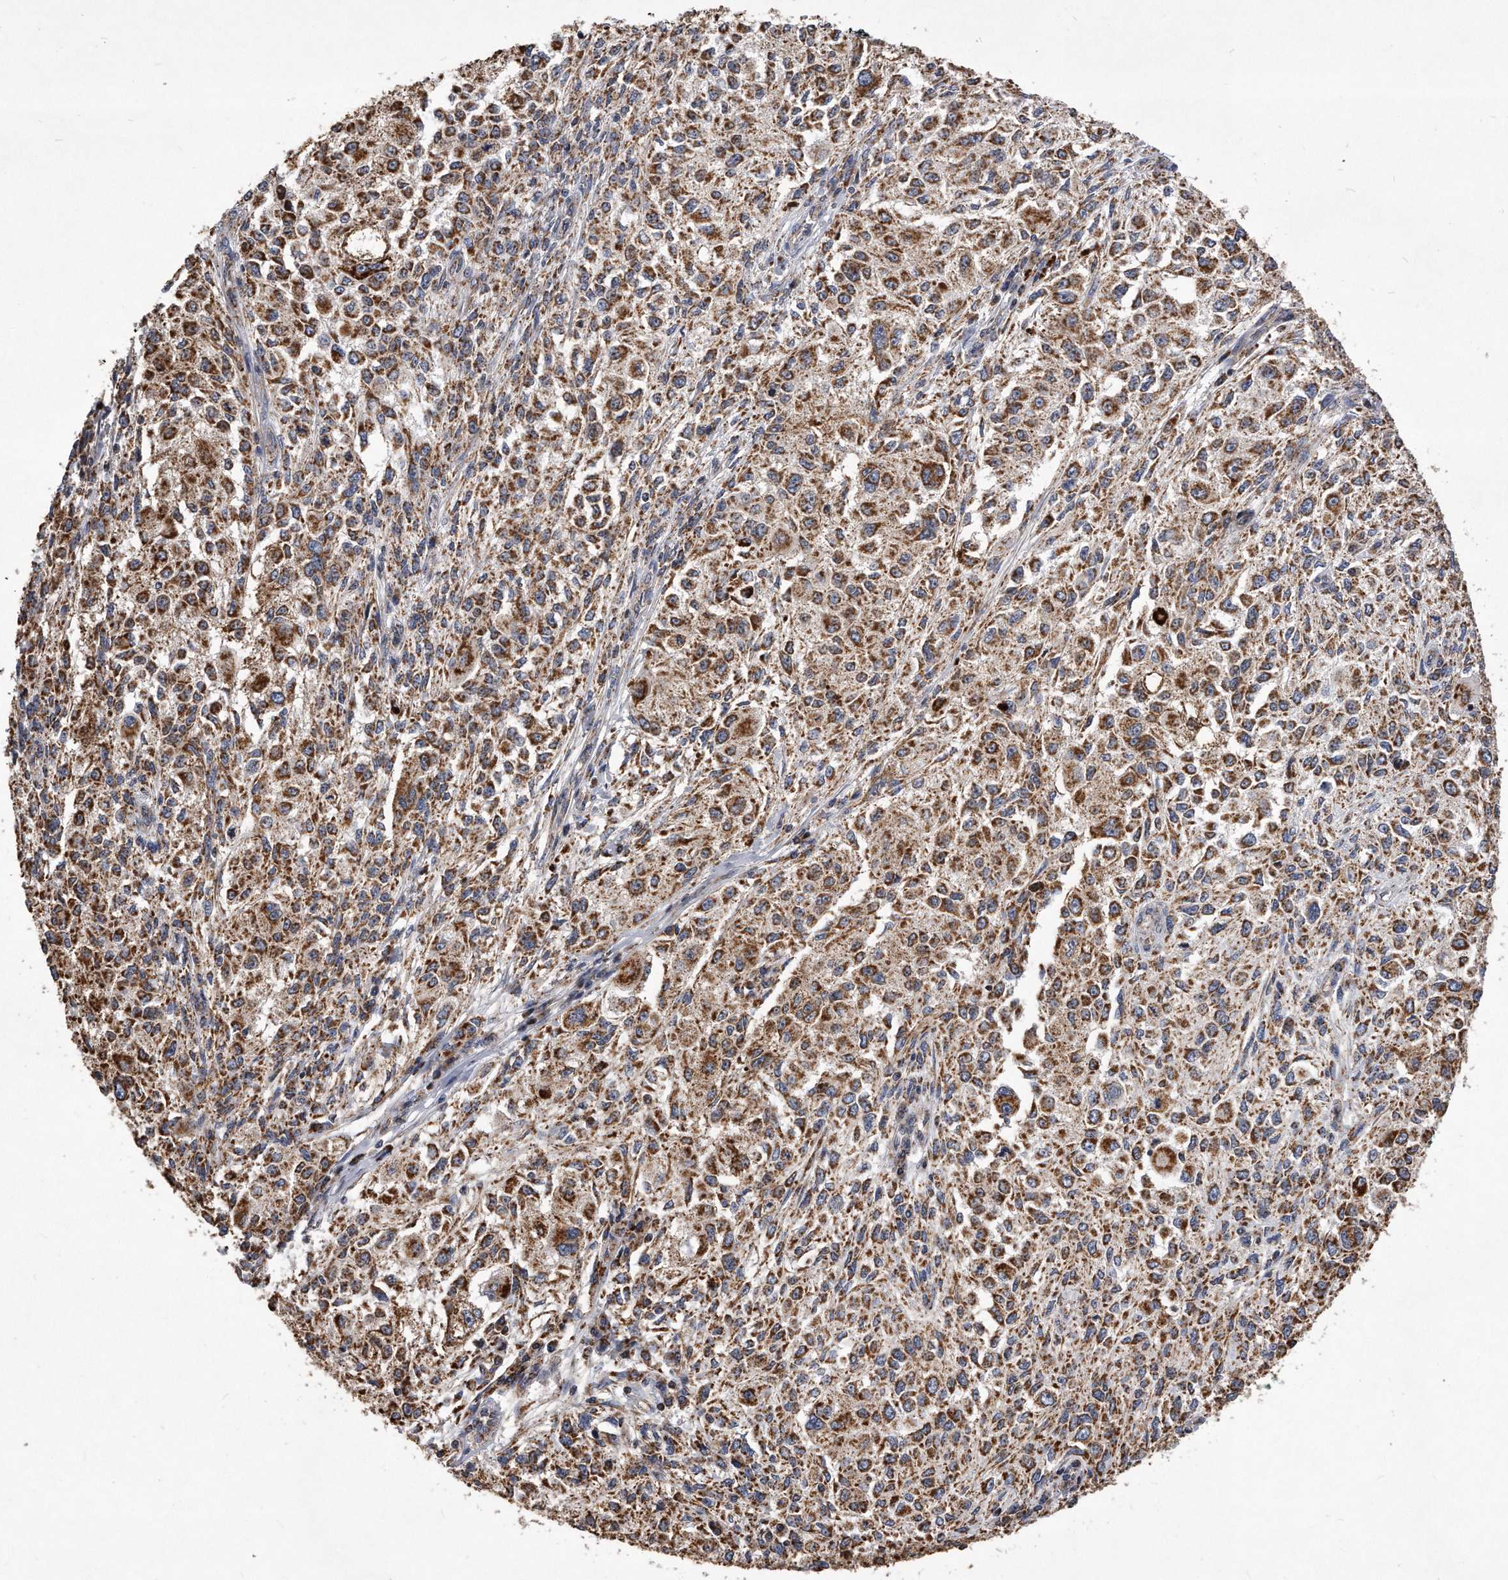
{"staining": {"intensity": "moderate", "quantity": ">75%", "location": "cytoplasmic/membranous"}, "tissue": "melanoma", "cell_type": "Tumor cells", "image_type": "cancer", "snomed": [{"axis": "morphology", "description": "Necrosis, NOS"}, {"axis": "morphology", "description": "Malignant melanoma, NOS"}, {"axis": "topography", "description": "Skin"}], "caption": "About >75% of tumor cells in human melanoma demonstrate moderate cytoplasmic/membranous protein positivity as visualized by brown immunohistochemical staining.", "gene": "PPP5C", "patient": {"sex": "female", "age": 87}}